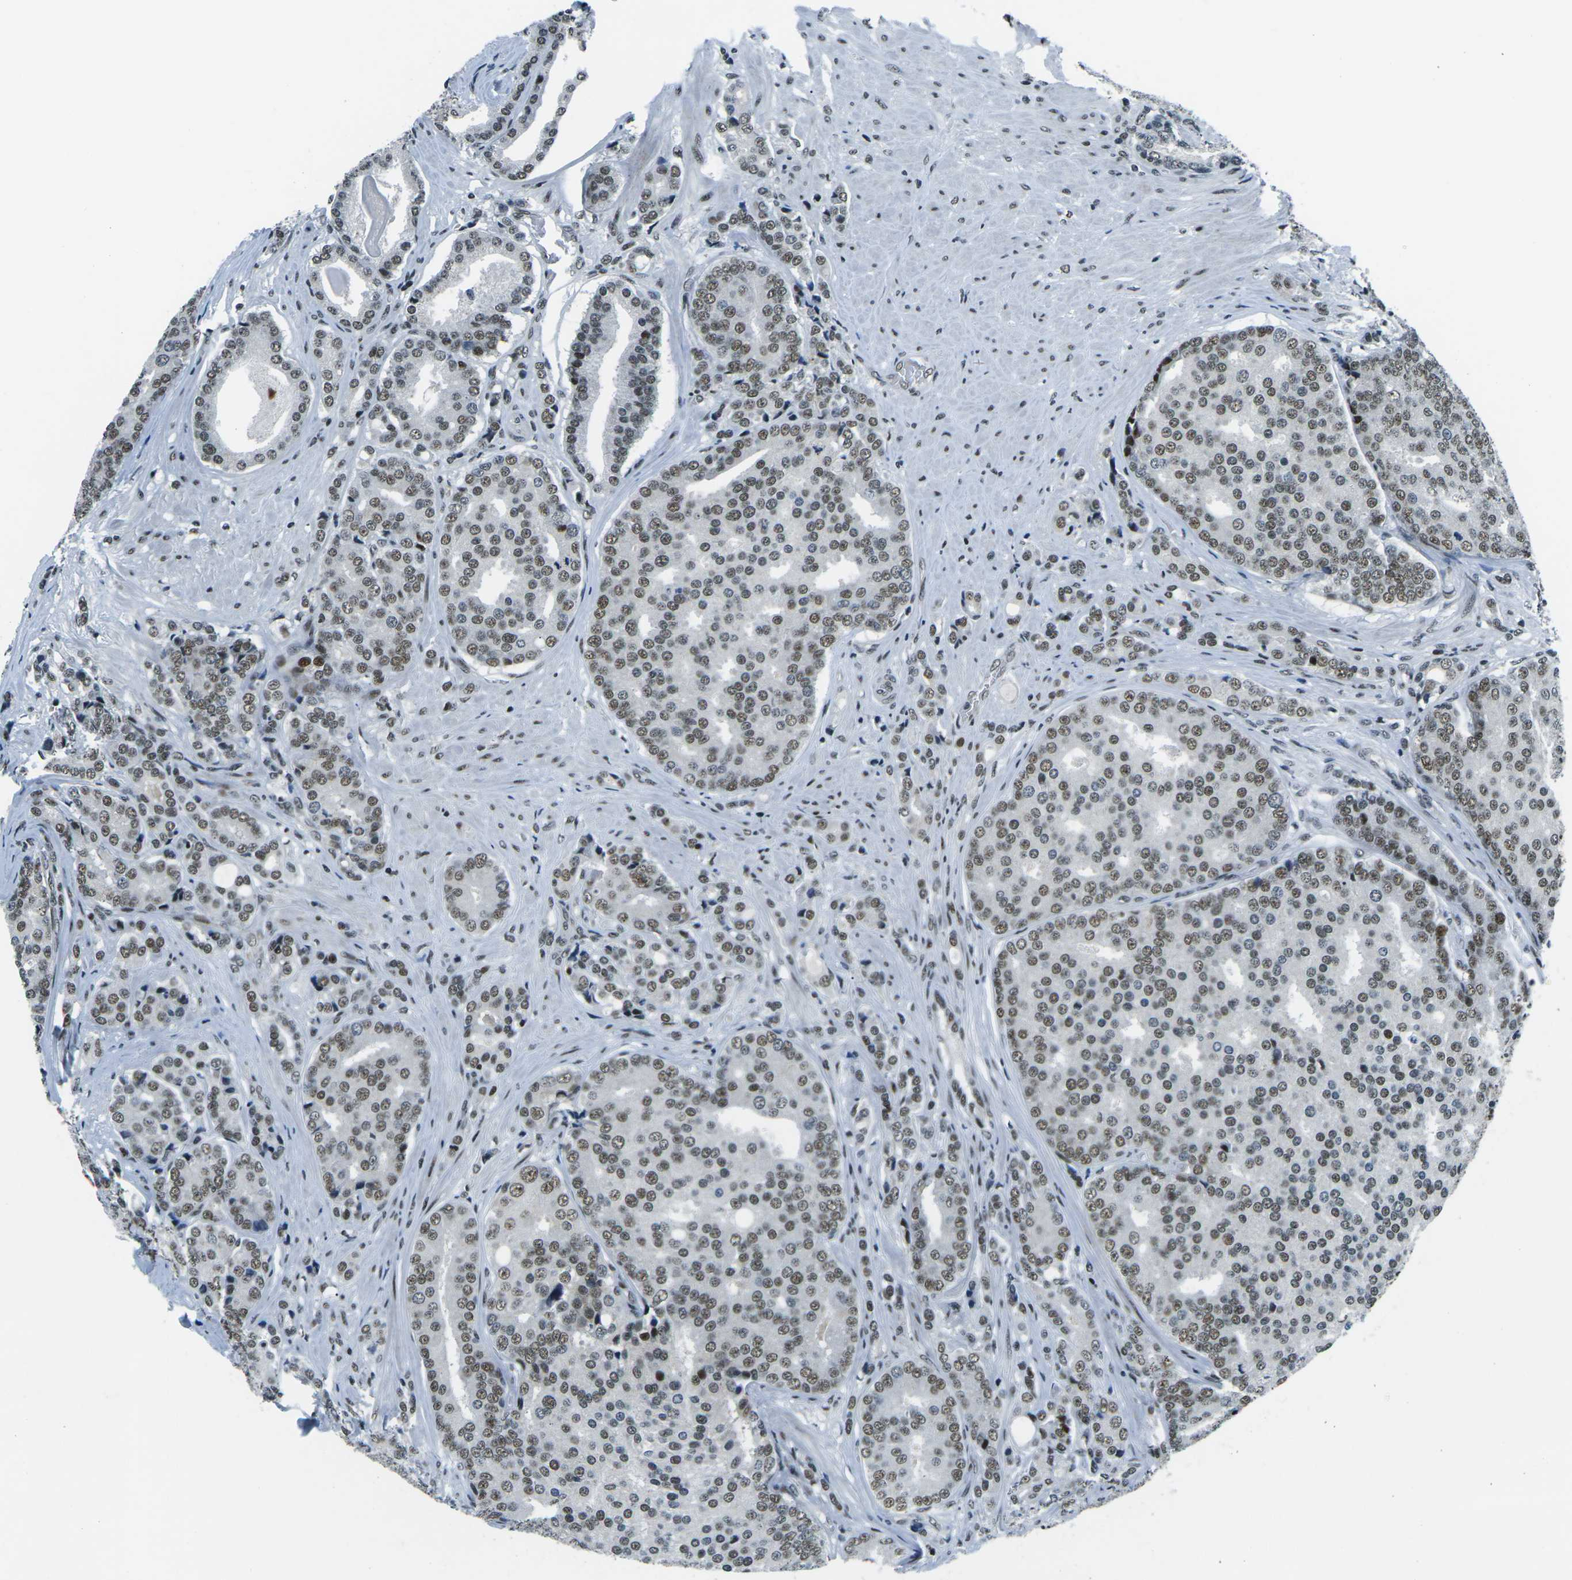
{"staining": {"intensity": "moderate", "quantity": ">75%", "location": "nuclear"}, "tissue": "prostate cancer", "cell_type": "Tumor cells", "image_type": "cancer", "snomed": [{"axis": "morphology", "description": "Adenocarcinoma, High grade"}, {"axis": "topography", "description": "Prostate"}], "caption": "Human prostate cancer stained for a protein (brown) reveals moderate nuclear positive staining in about >75% of tumor cells.", "gene": "RBL2", "patient": {"sex": "male", "age": 50}}